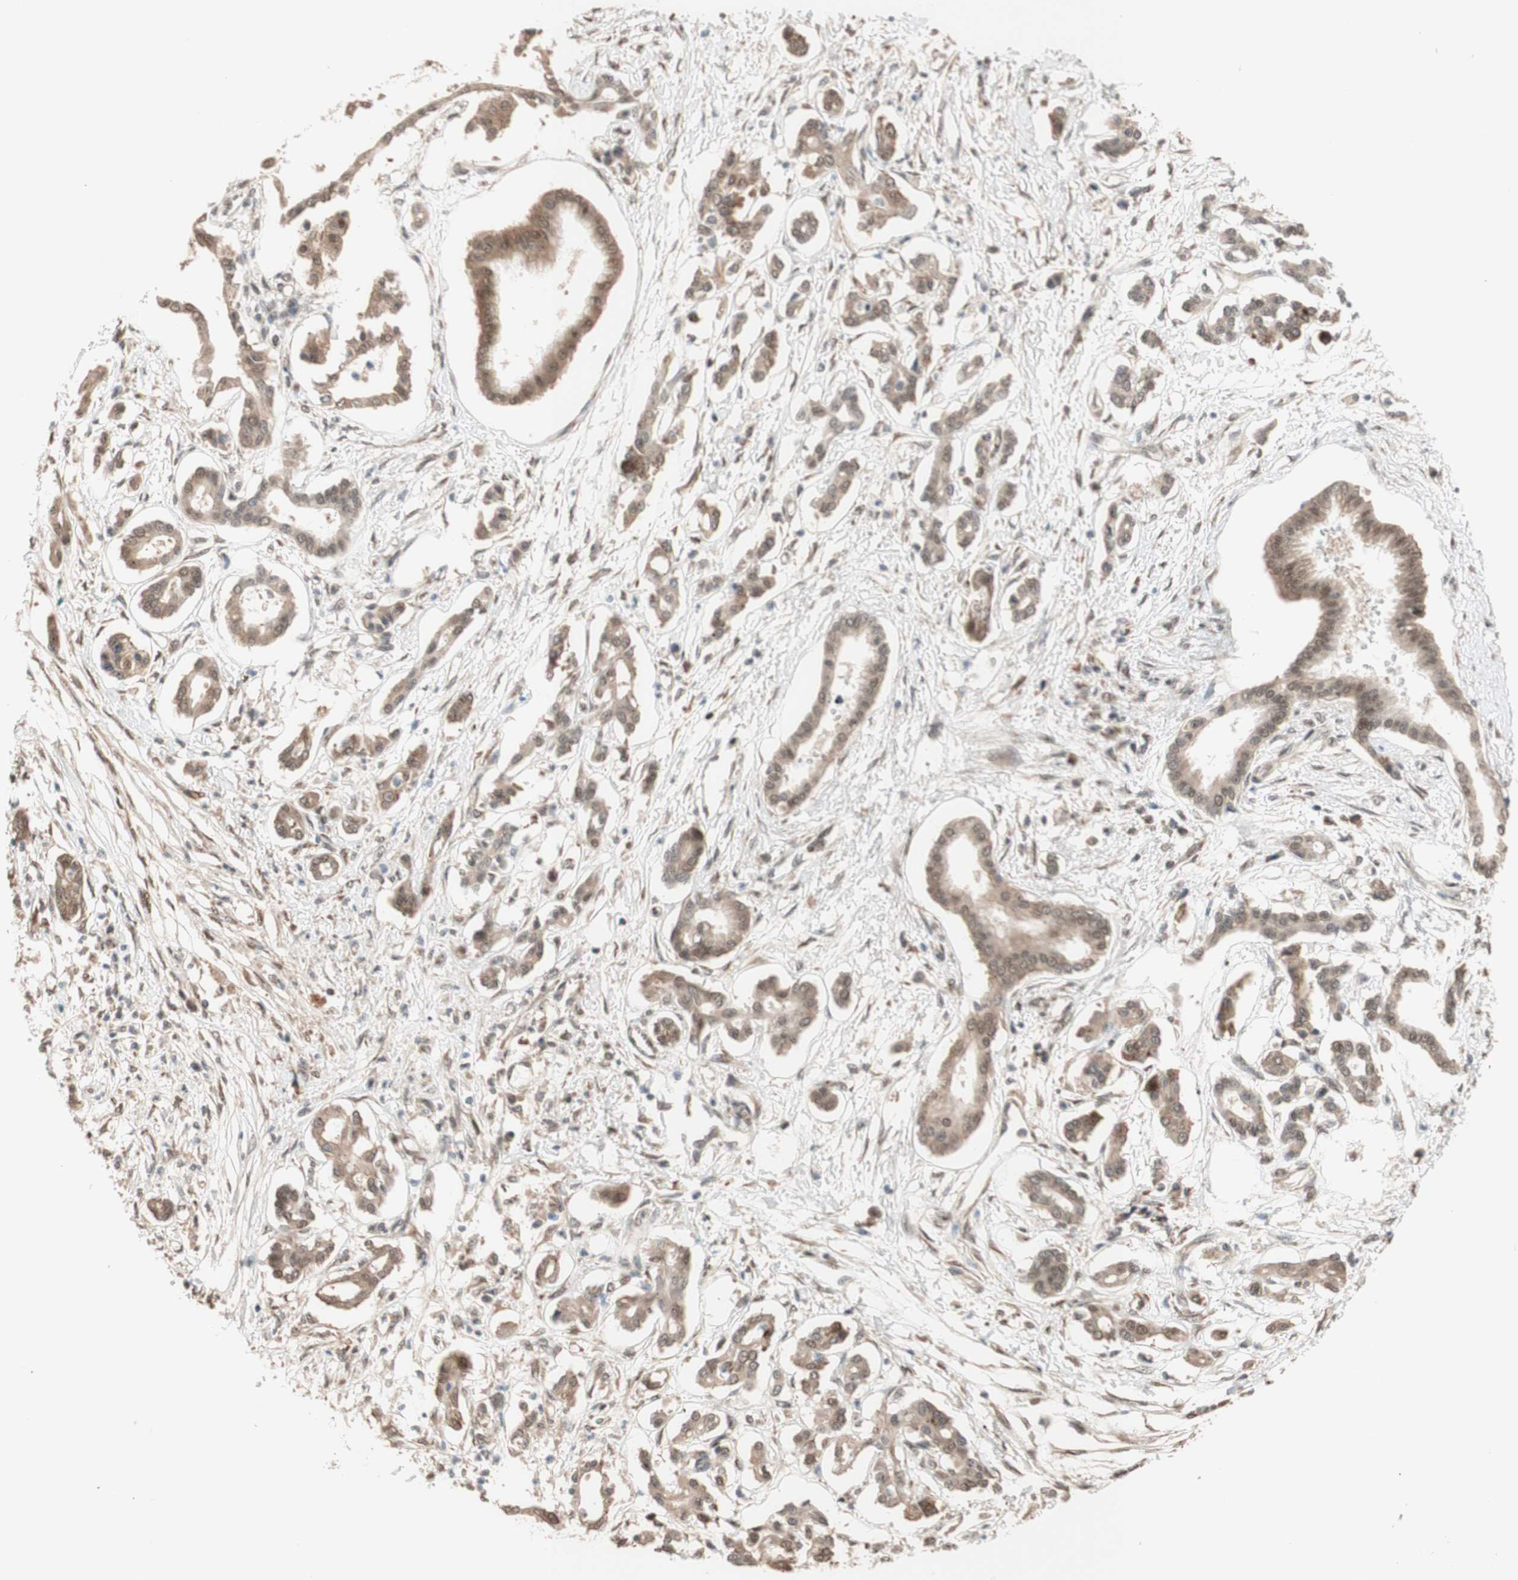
{"staining": {"intensity": "moderate", "quantity": ">75%", "location": "cytoplasmic/membranous"}, "tissue": "pancreatic cancer", "cell_type": "Tumor cells", "image_type": "cancer", "snomed": [{"axis": "morphology", "description": "Adenocarcinoma, NOS"}, {"axis": "topography", "description": "Pancreas"}], "caption": "The micrograph demonstrates immunohistochemical staining of adenocarcinoma (pancreatic). There is moderate cytoplasmic/membranous staining is seen in approximately >75% of tumor cells.", "gene": "CCNC", "patient": {"sex": "male", "age": 56}}